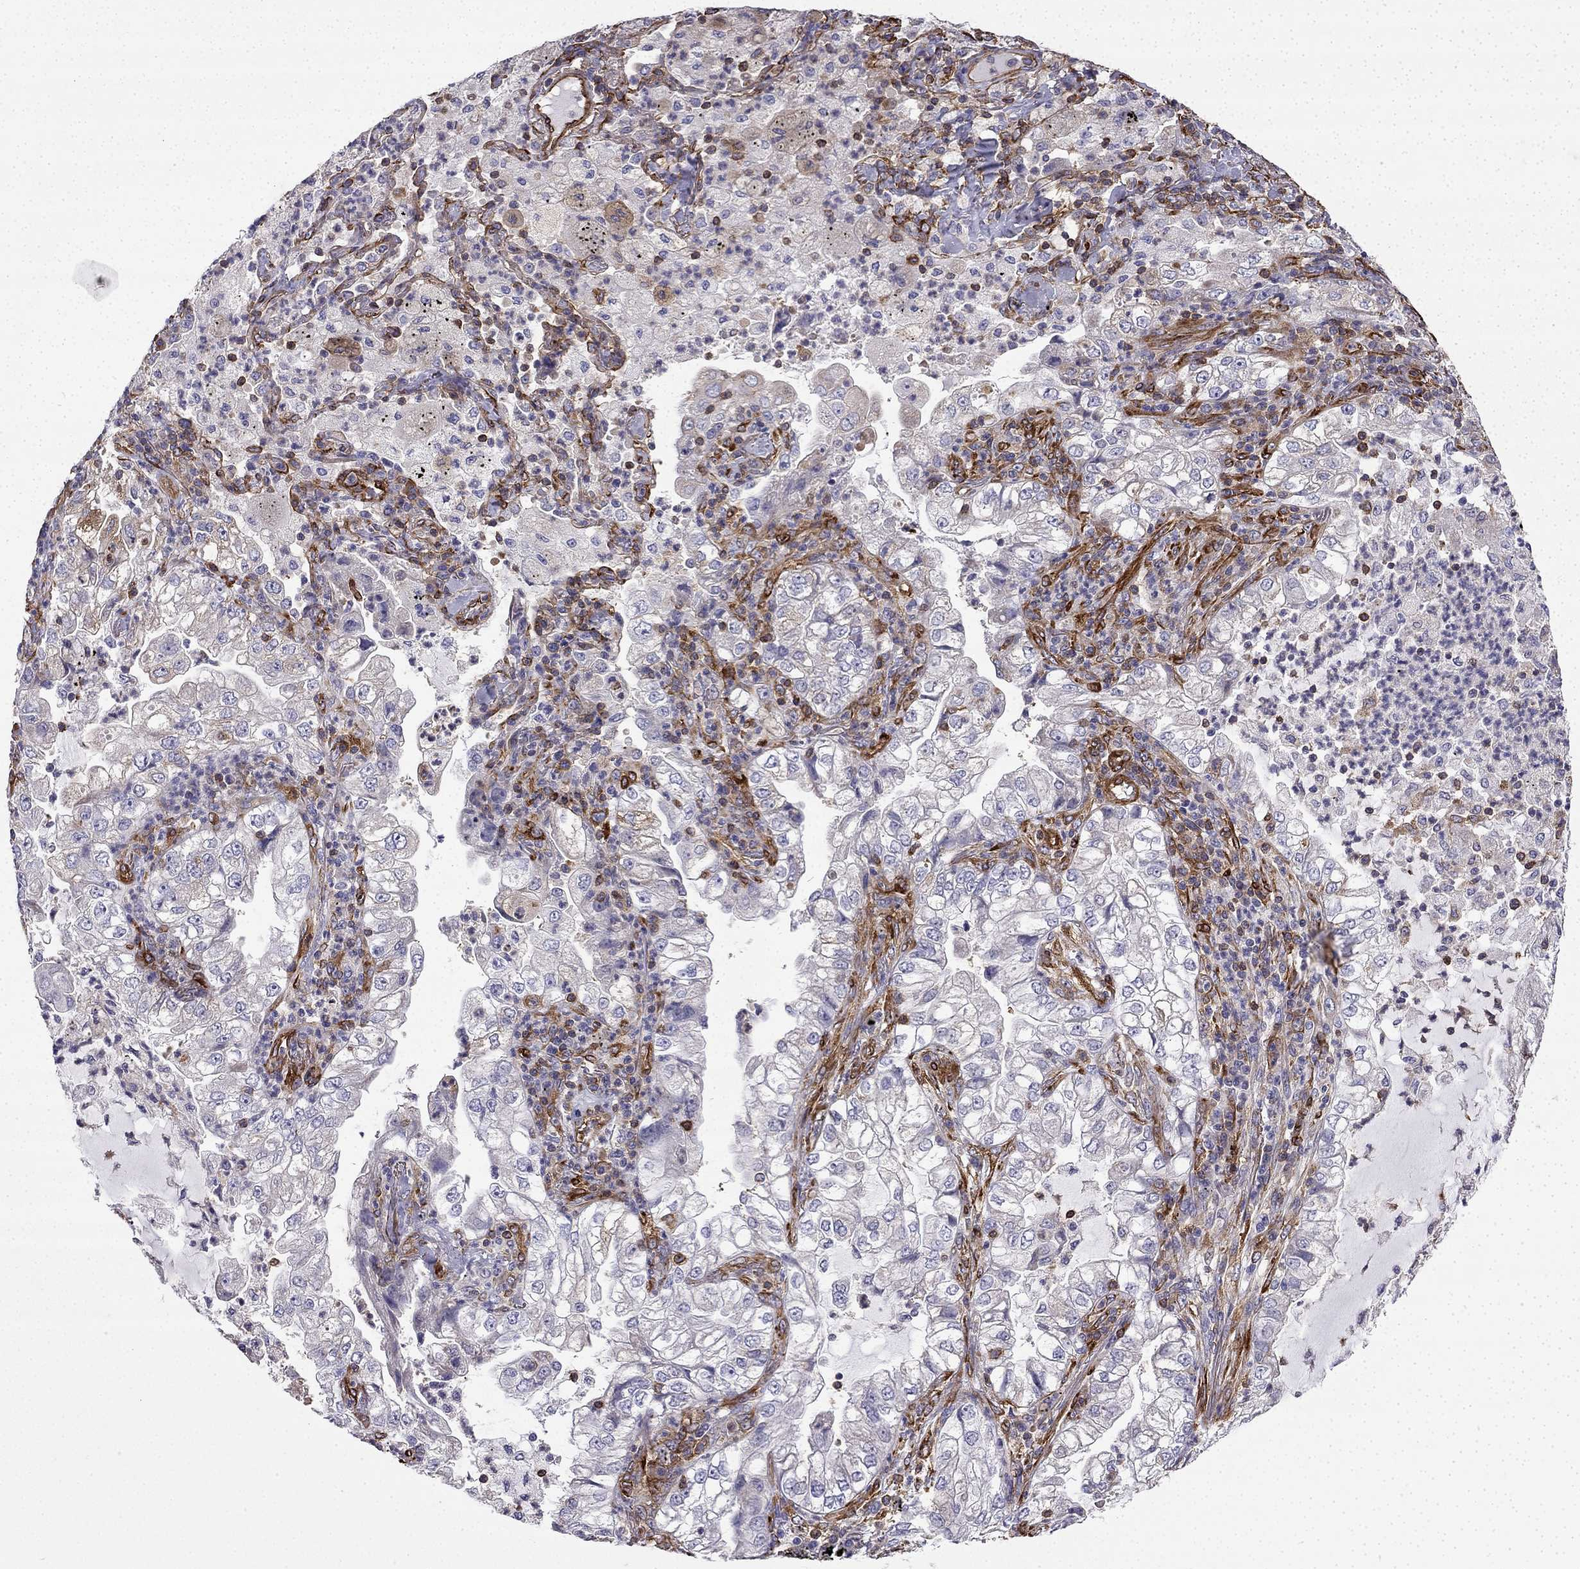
{"staining": {"intensity": "negative", "quantity": "none", "location": "none"}, "tissue": "lung cancer", "cell_type": "Tumor cells", "image_type": "cancer", "snomed": [{"axis": "morphology", "description": "Adenocarcinoma, NOS"}, {"axis": "topography", "description": "Lung"}], "caption": "IHC image of lung cancer stained for a protein (brown), which exhibits no expression in tumor cells. The staining was performed using DAB to visualize the protein expression in brown, while the nuclei were stained in blue with hematoxylin (Magnification: 20x).", "gene": "MAP4", "patient": {"sex": "female", "age": 73}}